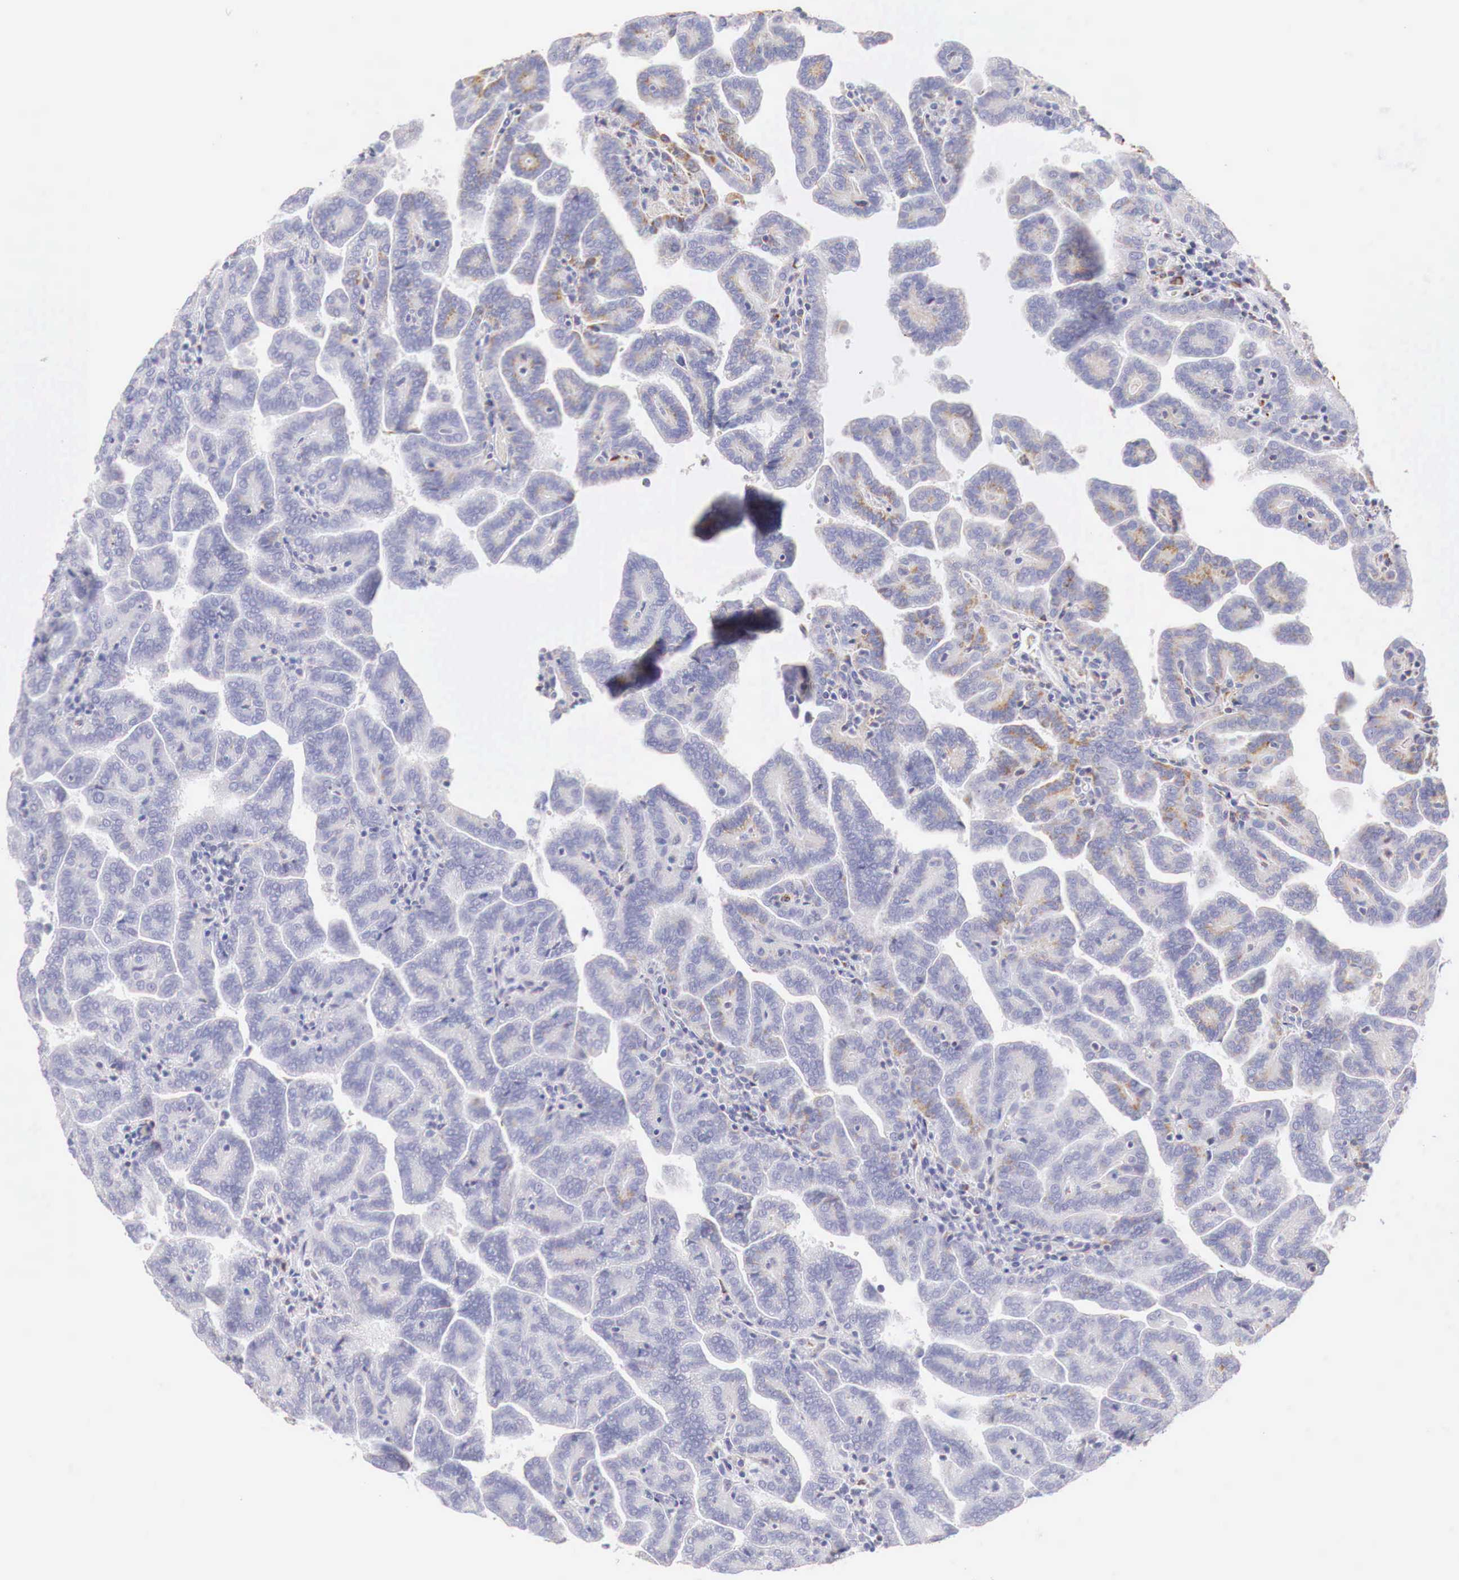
{"staining": {"intensity": "weak", "quantity": "<25%", "location": "cytoplasmic/membranous"}, "tissue": "renal cancer", "cell_type": "Tumor cells", "image_type": "cancer", "snomed": [{"axis": "morphology", "description": "Adenocarcinoma, NOS"}, {"axis": "topography", "description": "Kidney"}], "caption": "Renal cancer (adenocarcinoma) stained for a protein using IHC displays no expression tumor cells.", "gene": "IDH3G", "patient": {"sex": "male", "age": 61}}